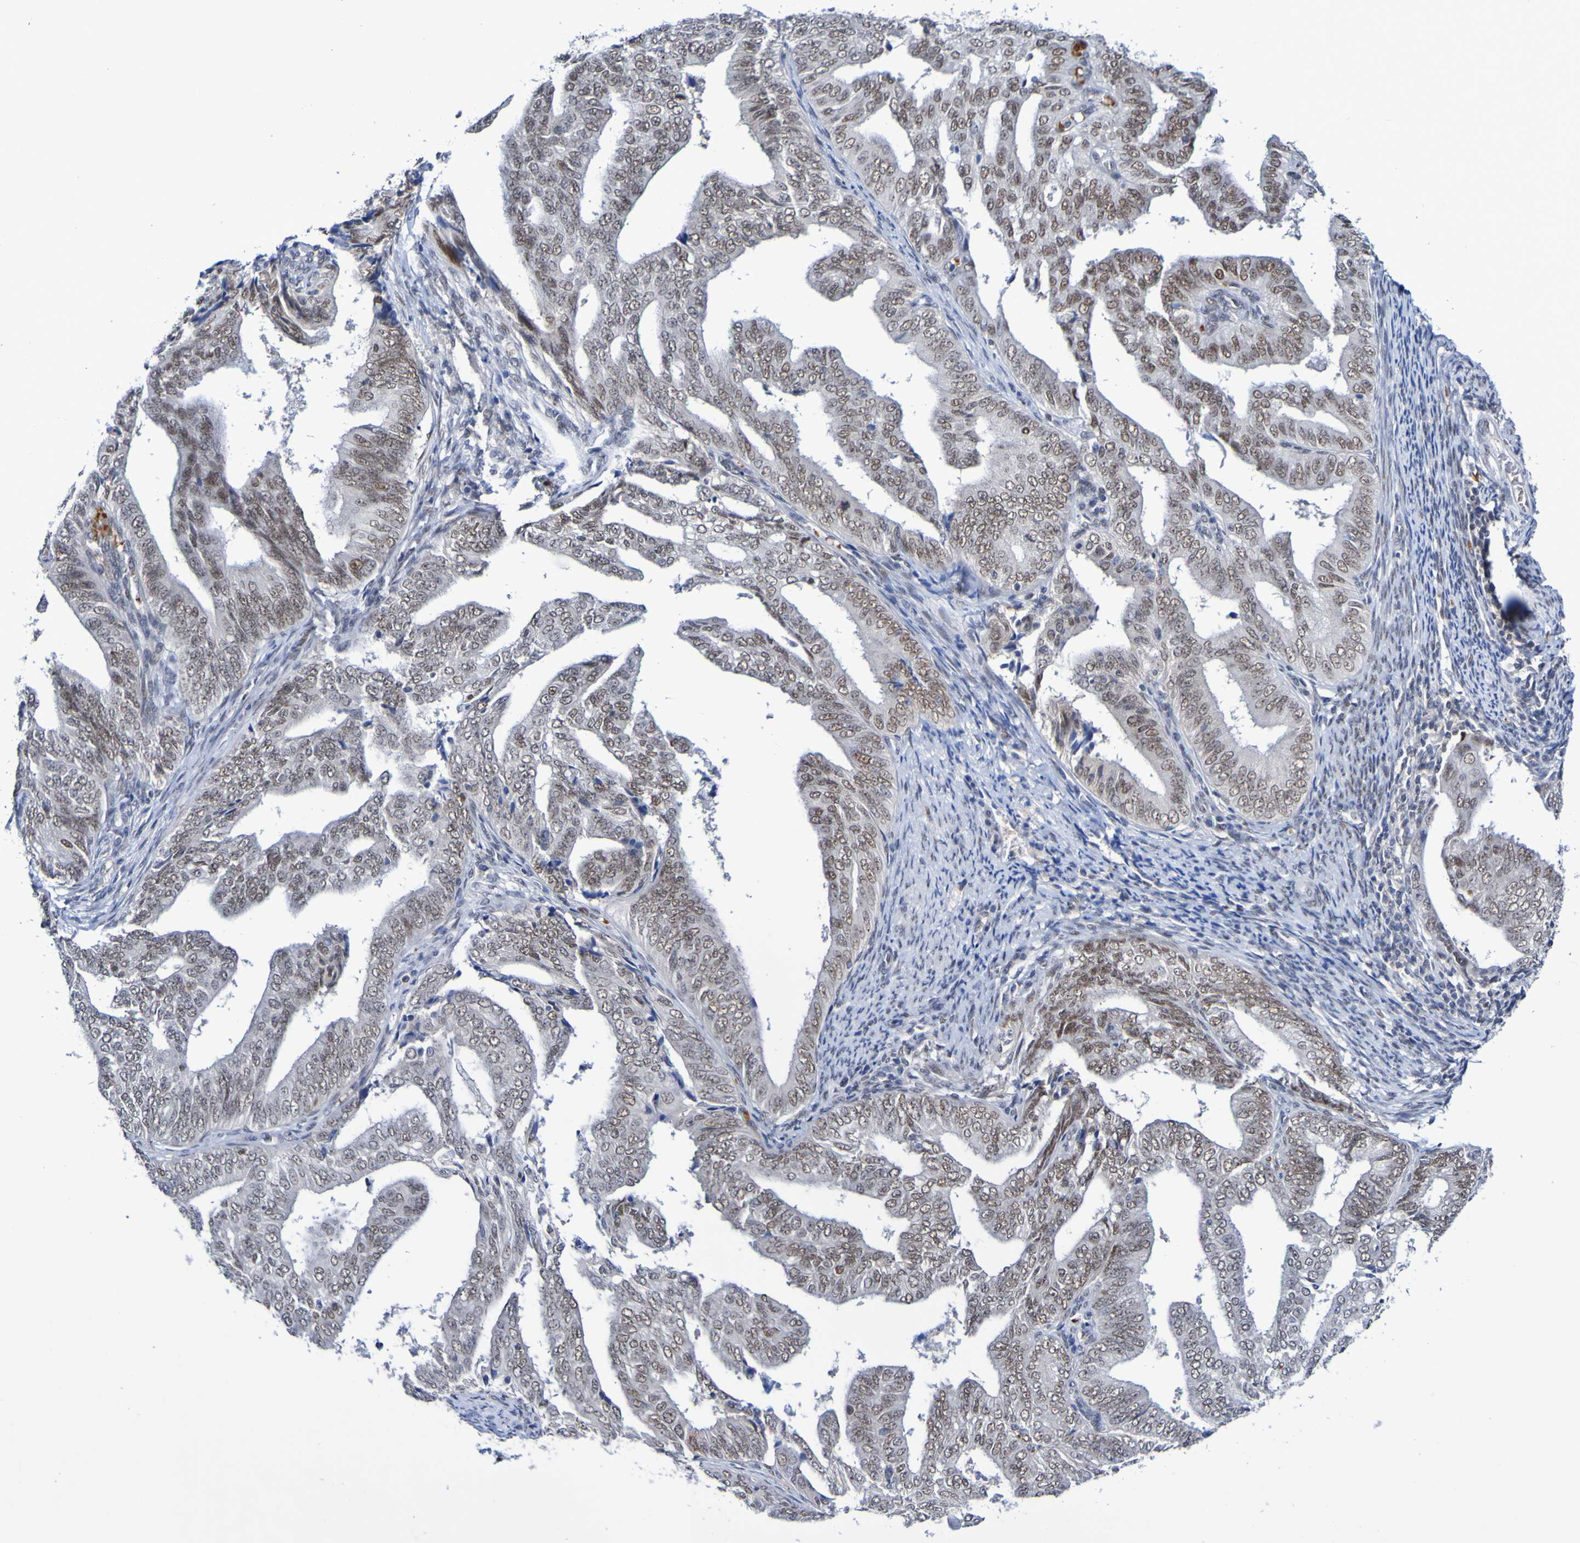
{"staining": {"intensity": "weak", "quantity": ">75%", "location": "nuclear"}, "tissue": "endometrial cancer", "cell_type": "Tumor cells", "image_type": "cancer", "snomed": [{"axis": "morphology", "description": "Adenocarcinoma, NOS"}, {"axis": "topography", "description": "Endometrium"}], "caption": "Immunohistochemistry of endometrial cancer demonstrates low levels of weak nuclear expression in approximately >75% of tumor cells.", "gene": "PCGF1", "patient": {"sex": "female", "age": 58}}